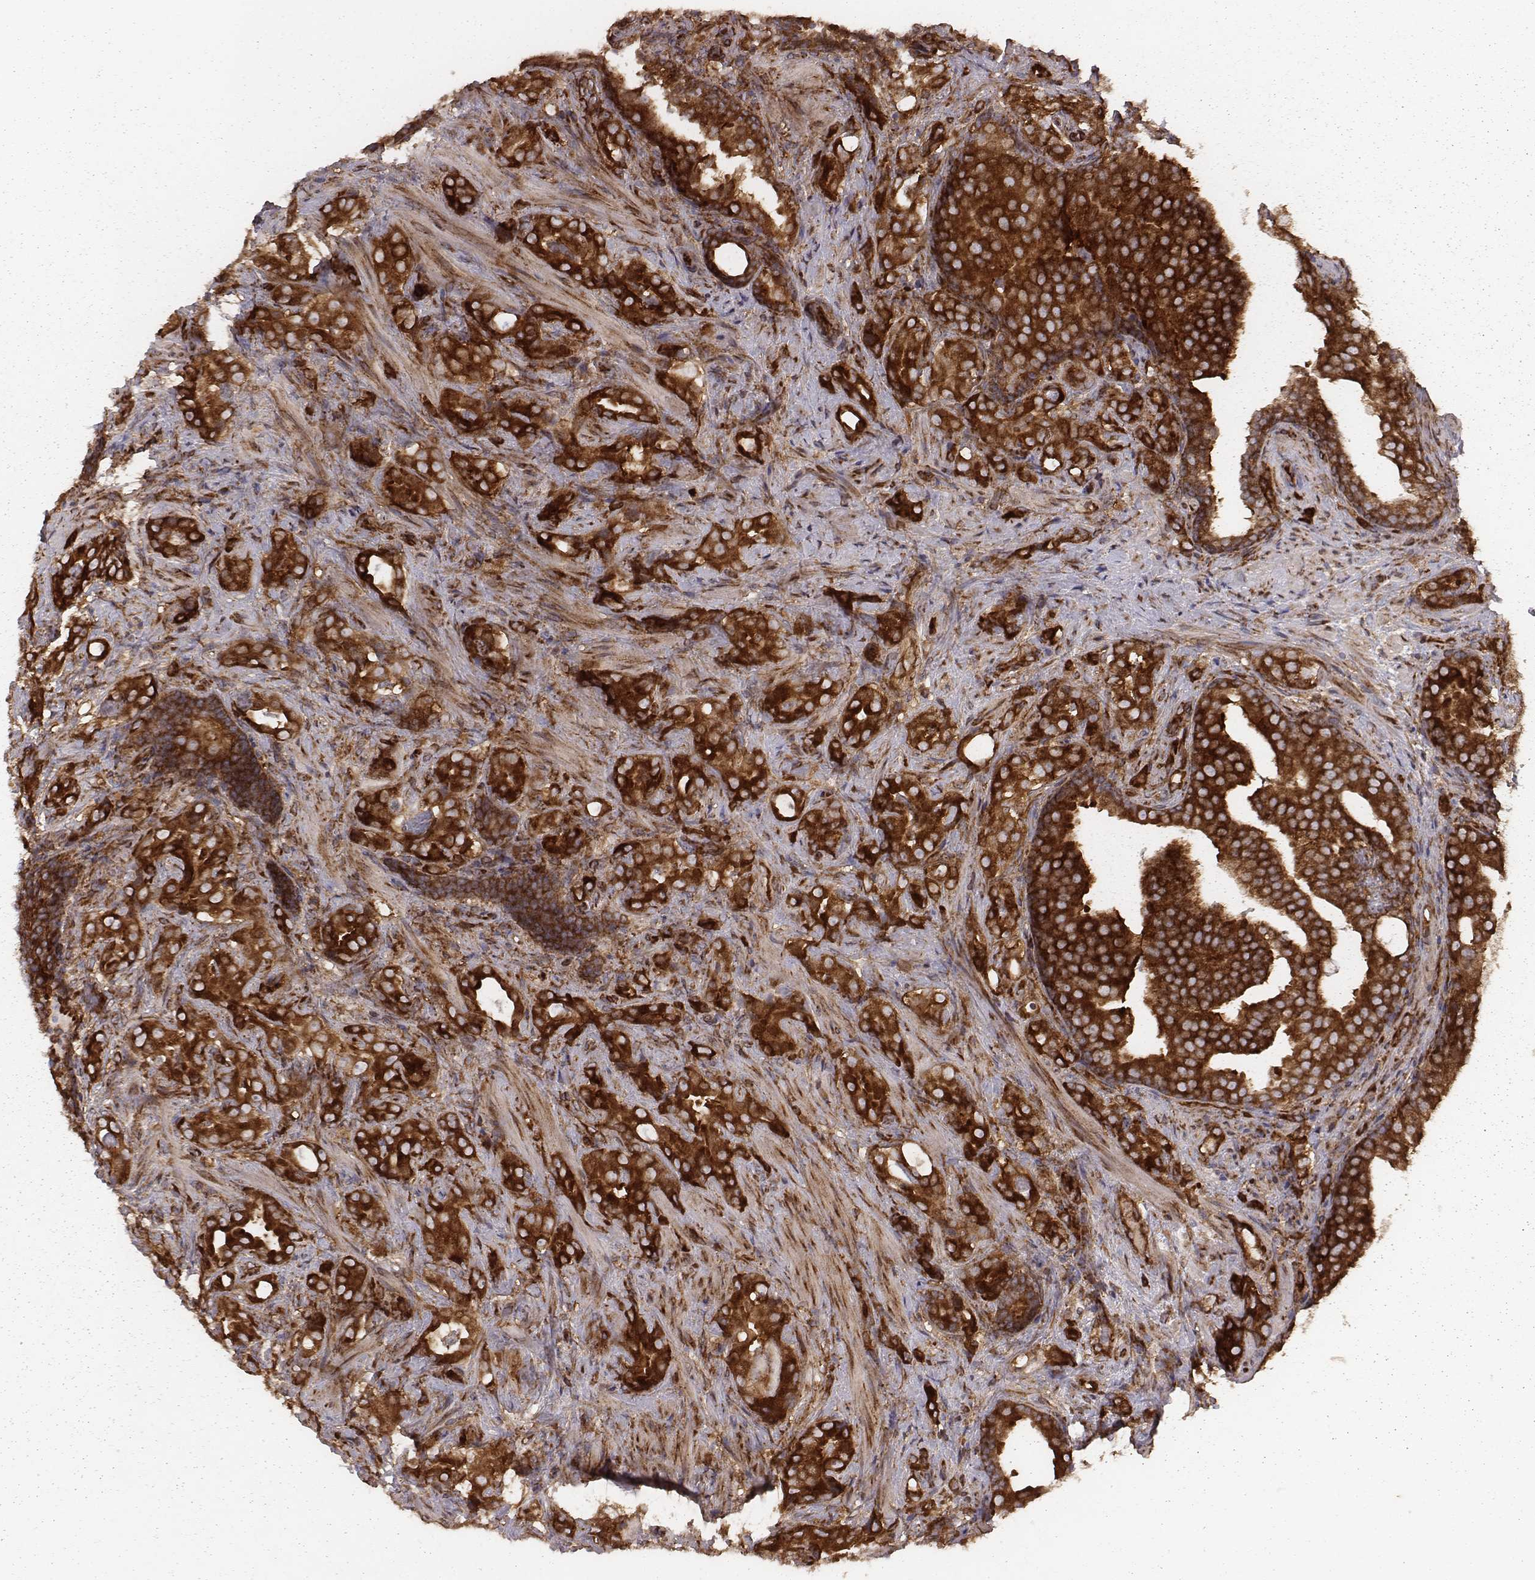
{"staining": {"intensity": "strong", "quantity": ">75%", "location": "cytoplasmic/membranous"}, "tissue": "prostate cancer", "cell_type": "Tumor cells", "image_type": "cancer", "snomed": [{"axis": "morphology", "description": "Adenocarcinoma, NOS"}, {"axis": "topography", "description": "Prostate"}], "caption": "This image demonstrates prostate cancer (adenocarcinoma) stained with IHC to label a protein in brown. The cytoplasmic/membranous of tumor cells show strong positivity for the protein. Nuclei are counter-stained blue.", "gene": "TXLNA", "patient": {"sex": "male", "age": 57}}